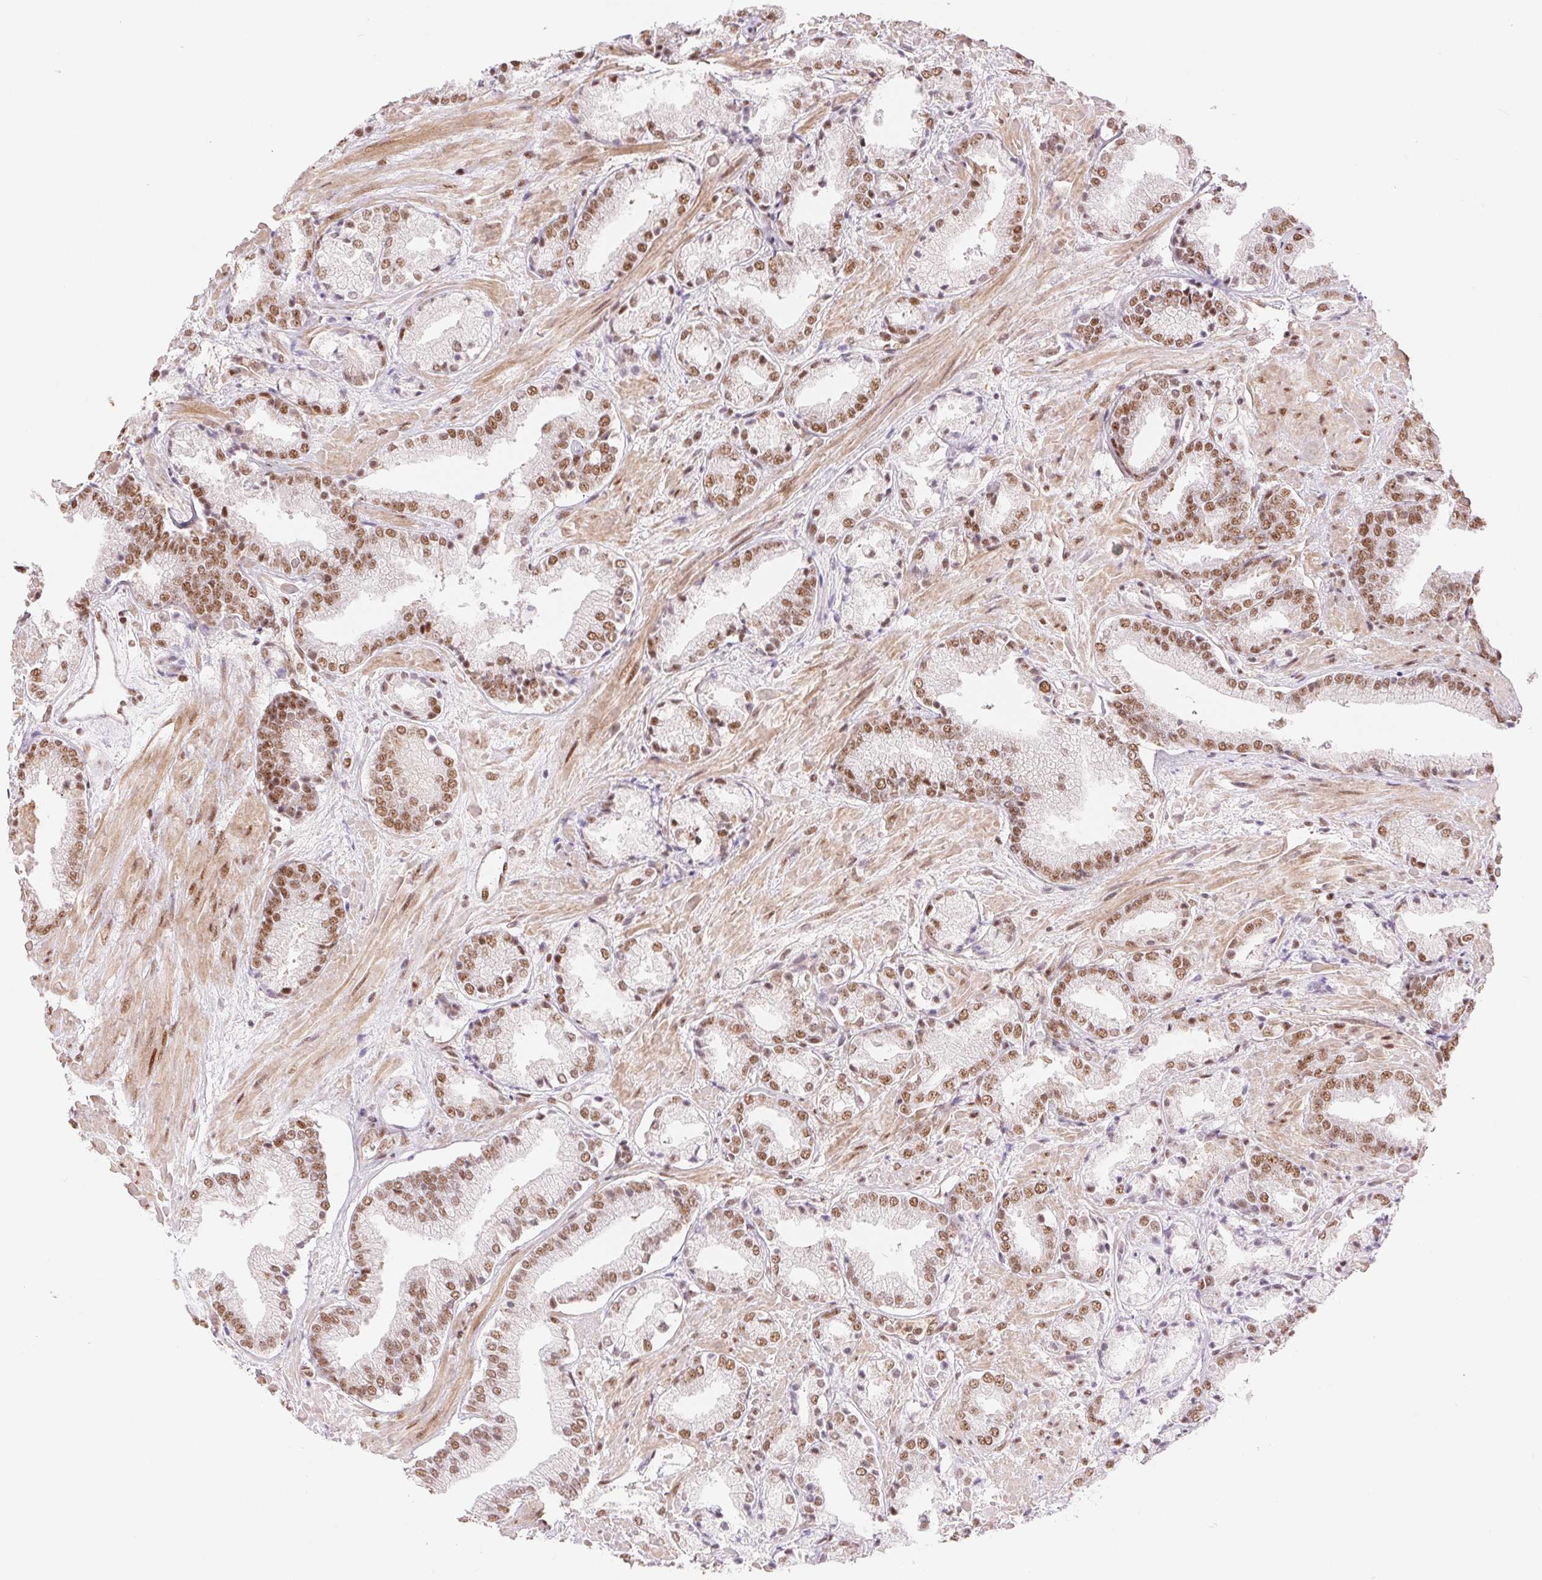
{"staining": {"intensity": "moderate", "quantity": ">75%", "location": "nuclear"}, "tissue": "prostate cancer", "cell_type": "Tumor cells", "image_type": "cancer", "snomed": [{"axis": "morphology", "description": "Adenocarcinoma, High grade"}, {"axis": "topography", "description": "Prostate"}], "caption": "Protein expression analysis of prostate cancer (adenocarcinoma (high-grade)) demonstrates moderate nuclear staining in about >75% of tumor cells. (Brightfield microscopy of DAB IHC at high magnification).", "gene": "SREK1", "patient": {"sex": "male", "age": 56}}